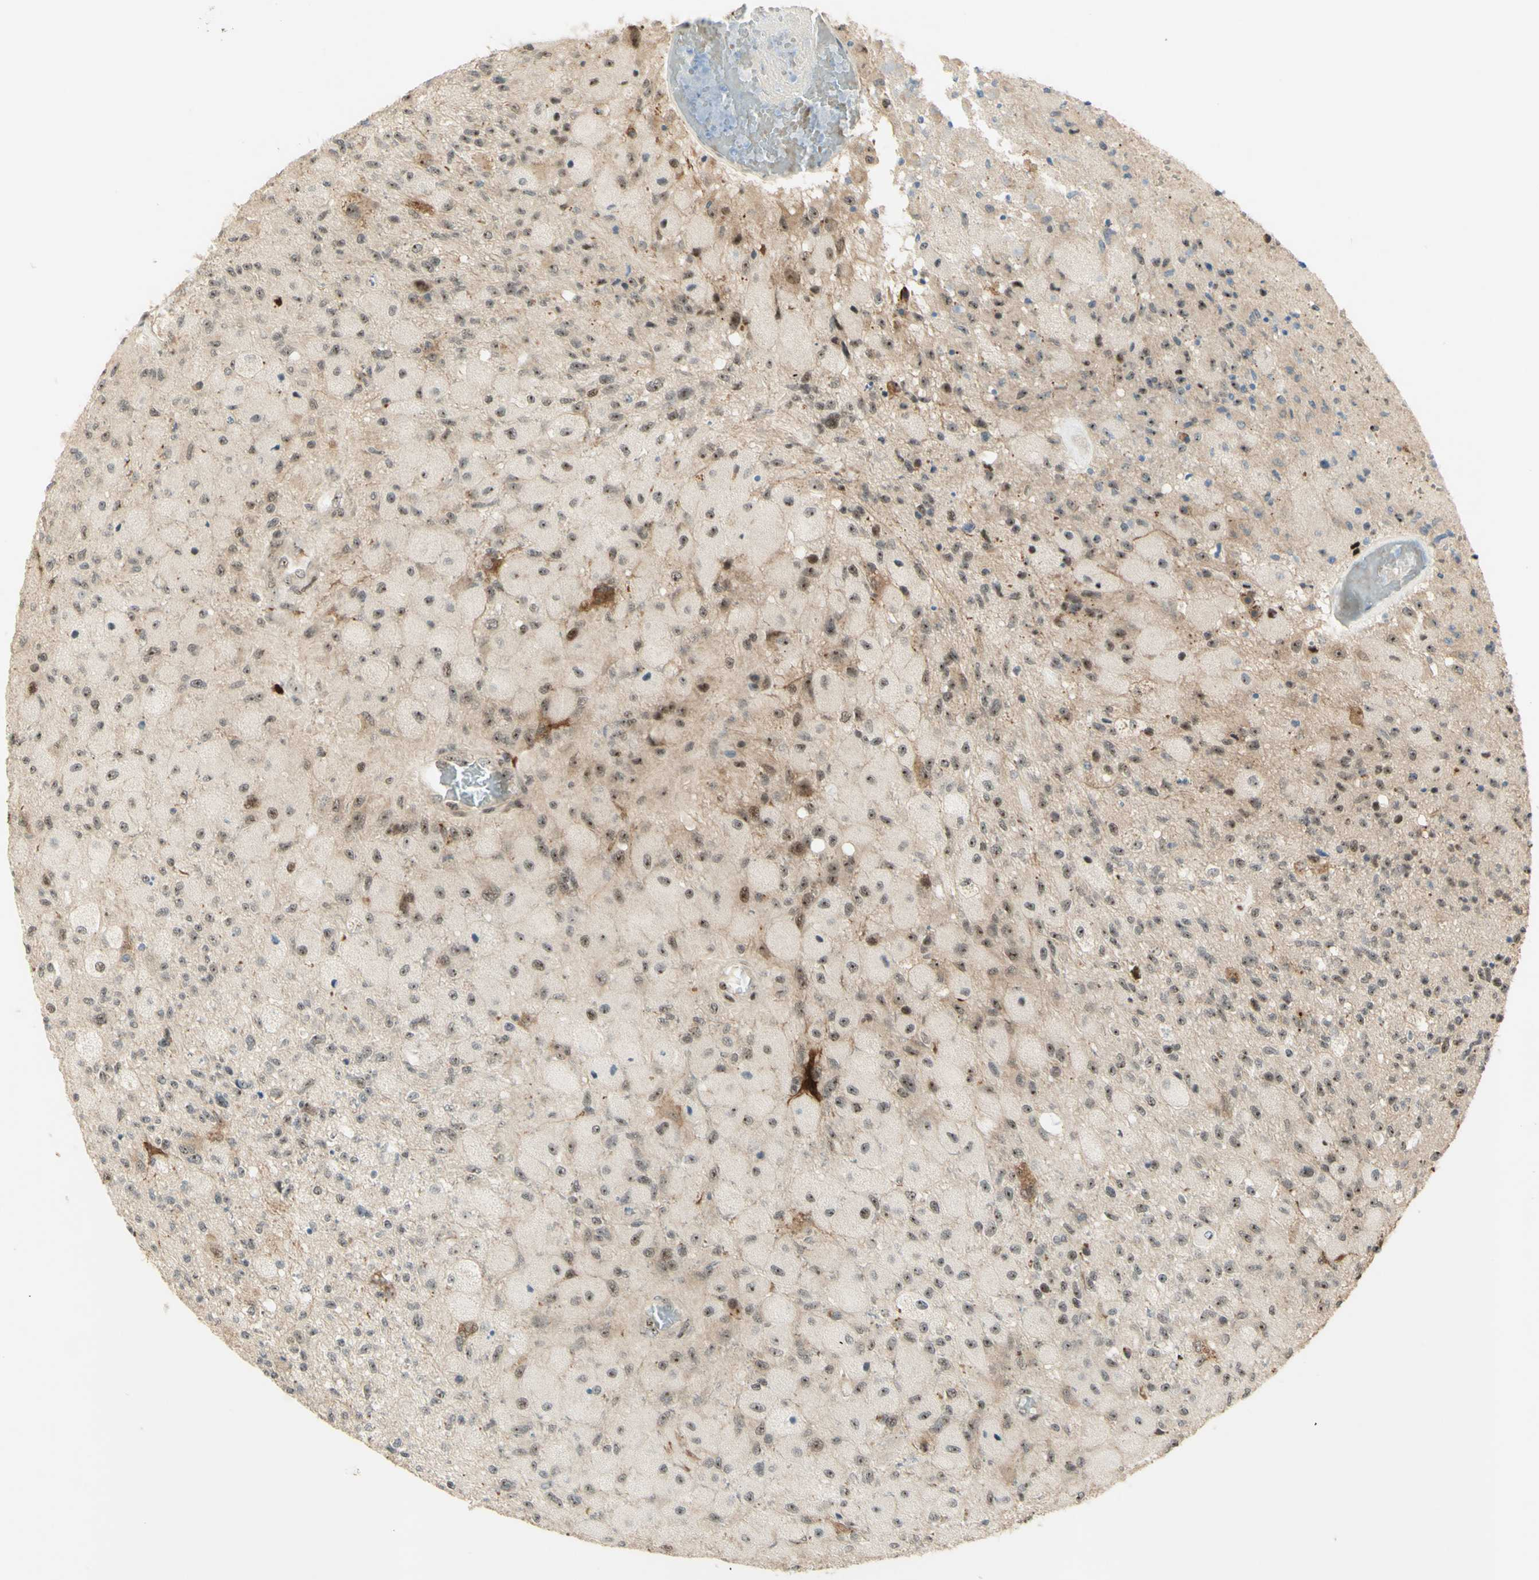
{"staining": {"intensity": "strong", "quantity": "<25%", "location": "nuclear"}, "tissue": "glioma", "cell_type": "Tumor cells", "image_type": "cancer", "snomed": [{"axis": "morphology", "description": "Normal tissue, NOS"}, {"axis": "morphology", "description": "Glioma, malignant, High grade"}, {"axis": "topography", "description": "Cerebral cortex"}], "caption": "Protein expression analysis of human glioma reveals strong nuclear positivity in about <25% of tumor cells.", "gene": "DHX9", "patient": {"sex": "male", "age": 77}}